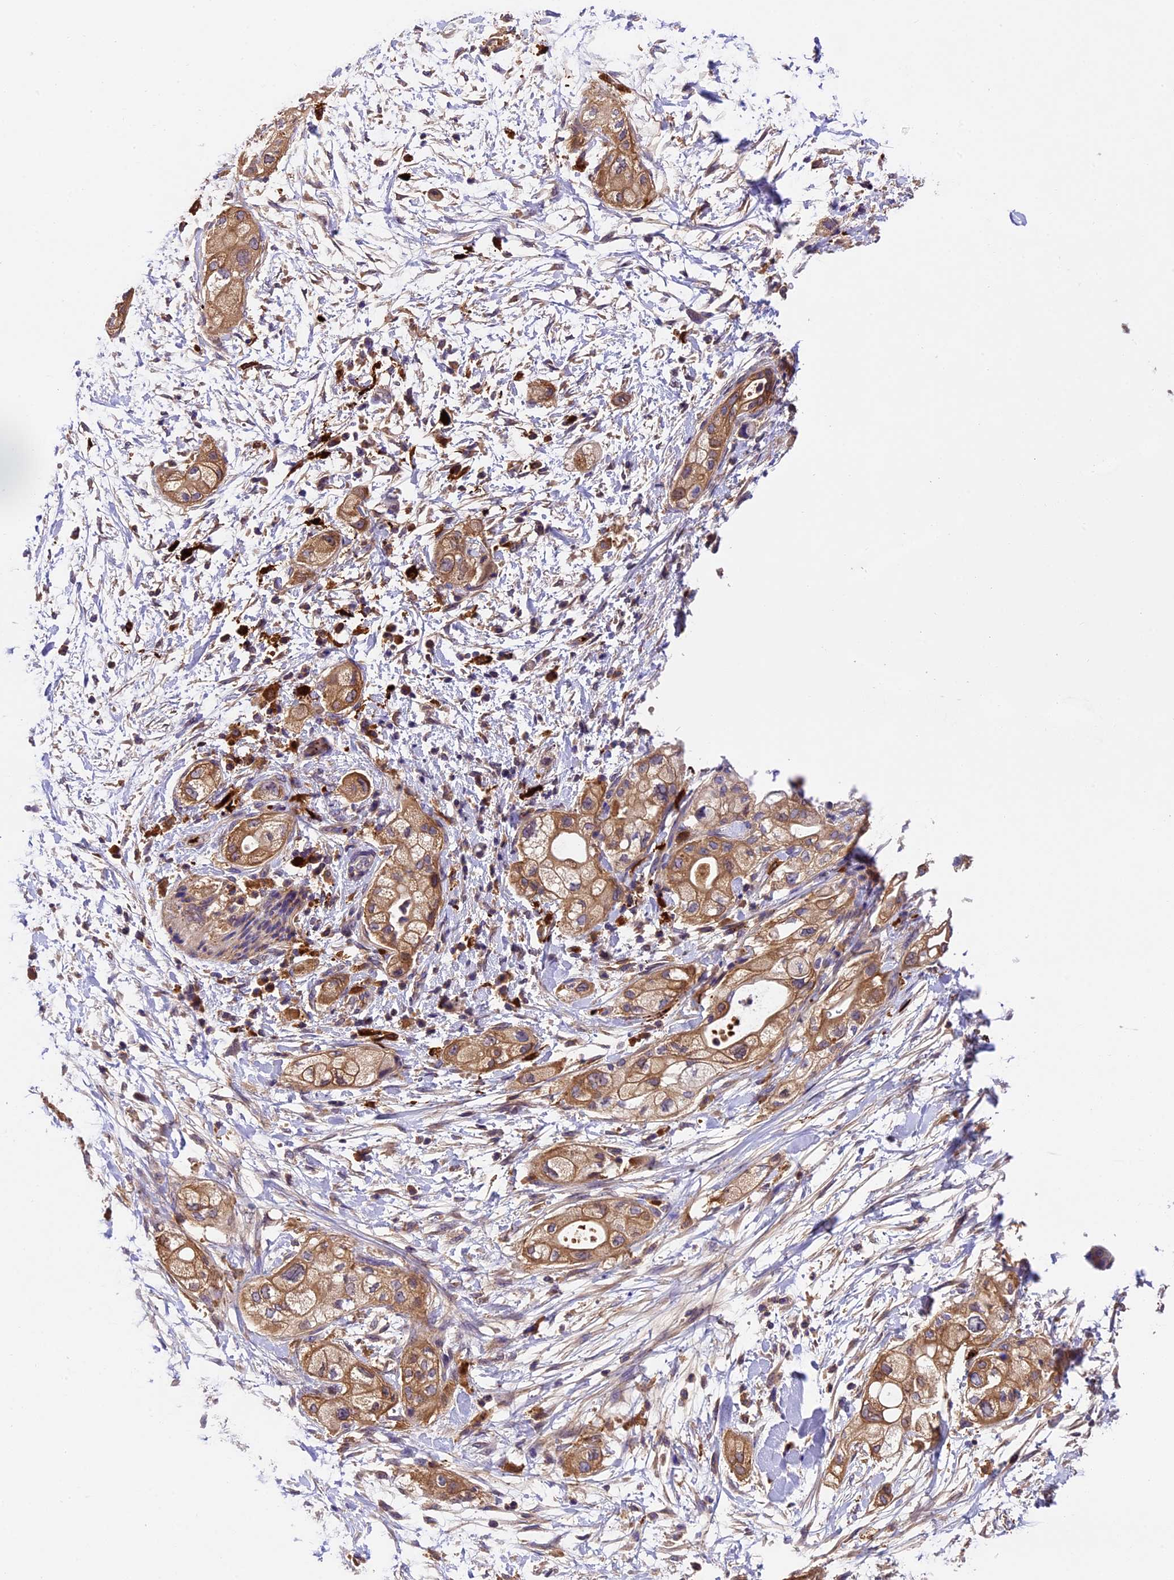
{"staining": {"intensity": "moderate", "quantity": ">75%", "location": "cytoplasmic/membranous"}, "tissue": "pancreatic cancer", "cell_type": "Tumor cells", "image_type": "cancer", "snomed": [{"axis": "morphology", "description": "Adenocarcinoma, NOS"}, {"axis": "topography", "description": "Pancreas"}], "caption": "Immunohistochemical staining of human pancreatic cancer displays moderate cytoplasmic/membranous protein positivity in approximately >75% of tumor cells.", "gene": "CILP2", "patient": {"sex": "male", "age": 58}}